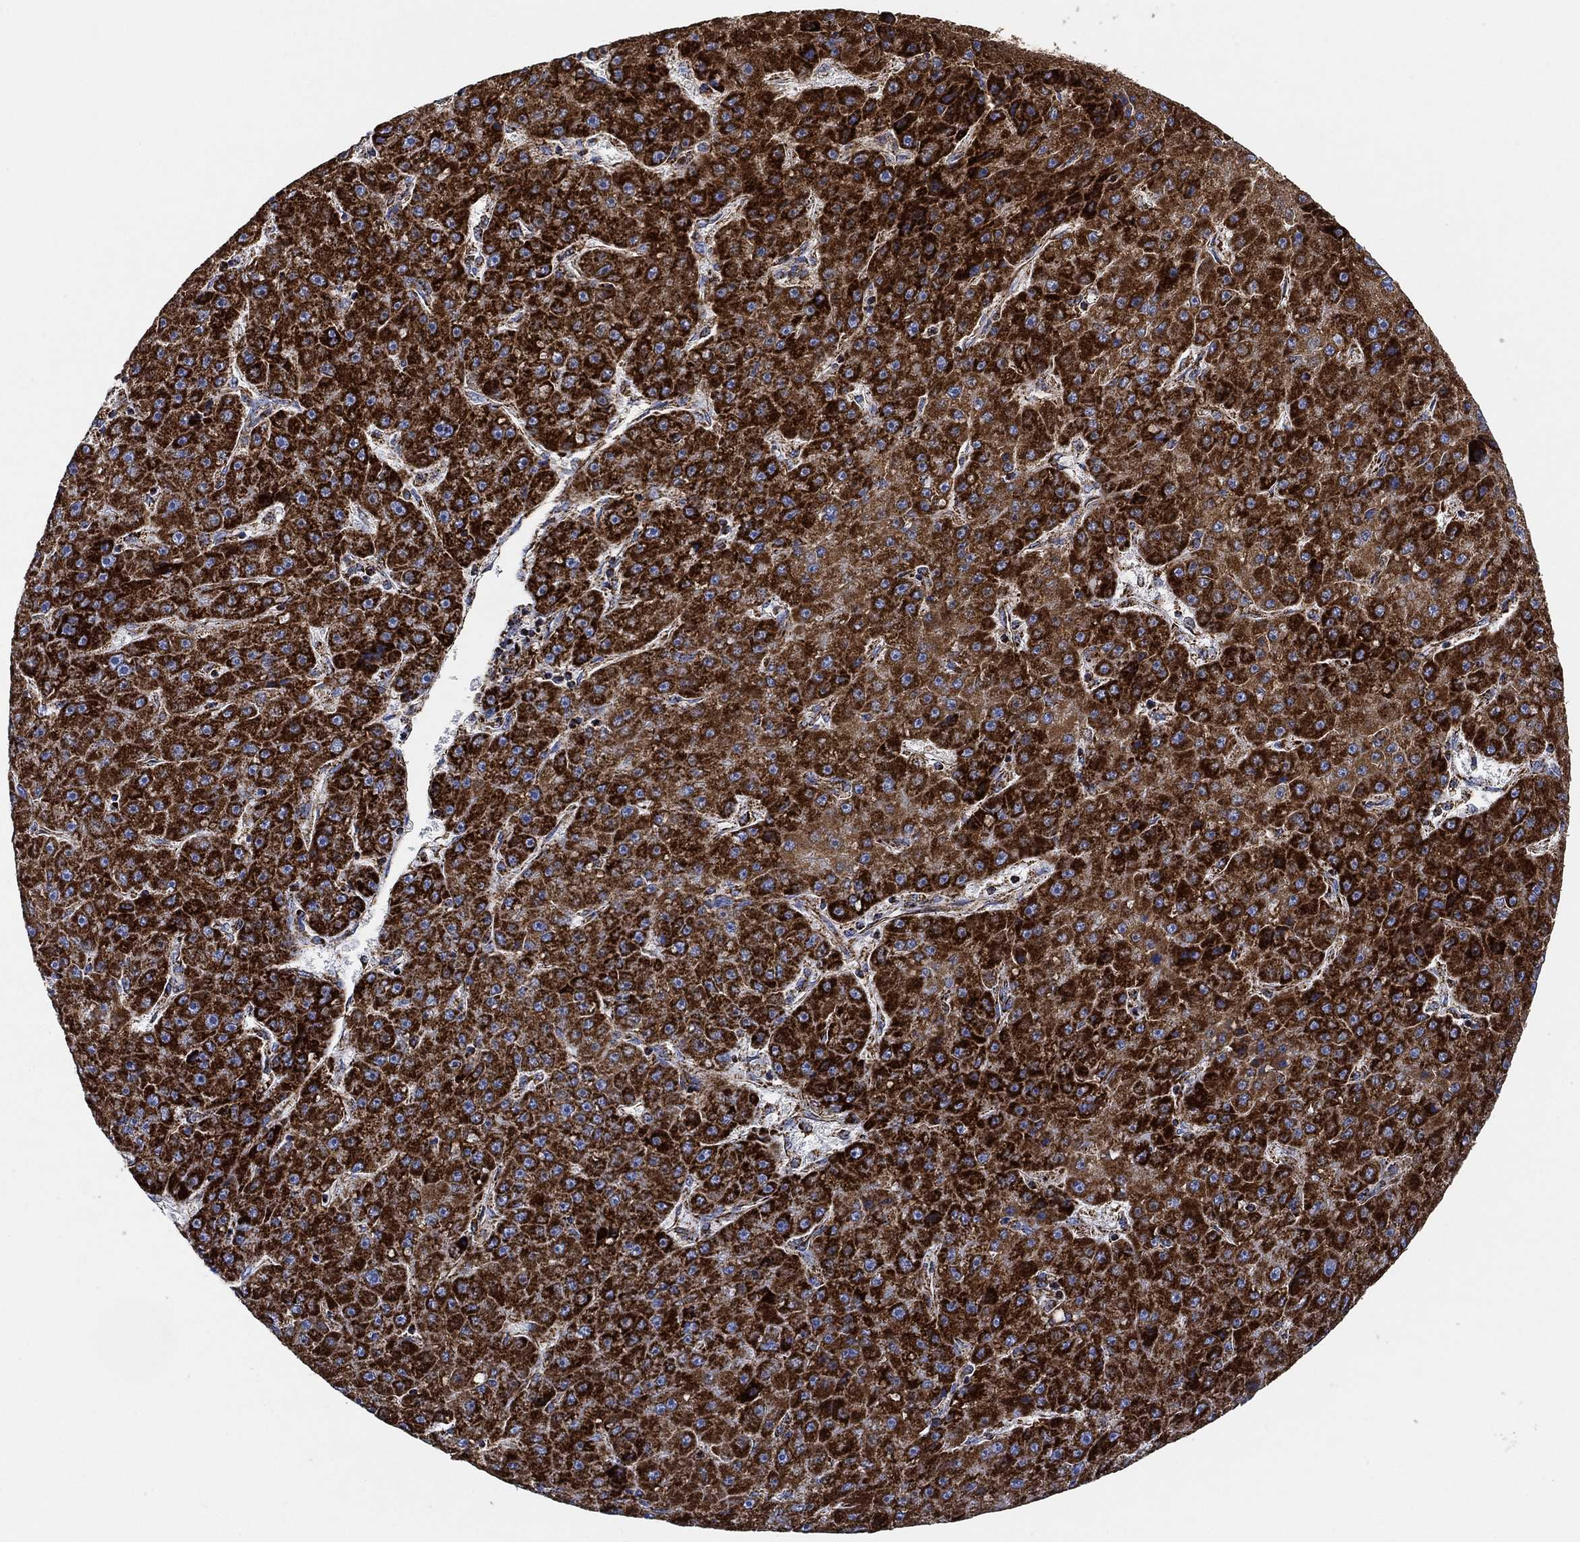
{"staining": {"intensity": "strong", "quantity": ">75%", "location": "cytoplasmic/membranous"}, "tissue": "liver cancer", "cell_type": "Tumor cells", "image_type": "cancer", "snomed": [{"axis": "morphology", "description": "Carcinoma, Hepatocellular, NOS"}, {"axis": "topography", "description": "Liver"}], "caption": "Liver cancer stained for a protein (brown) demonstrates strong cytoplasmic/membranous positive staining in about >75% of tumor cells.", "gene": "NDUFS3", "patient": {"sex": "male", "age": 67}}